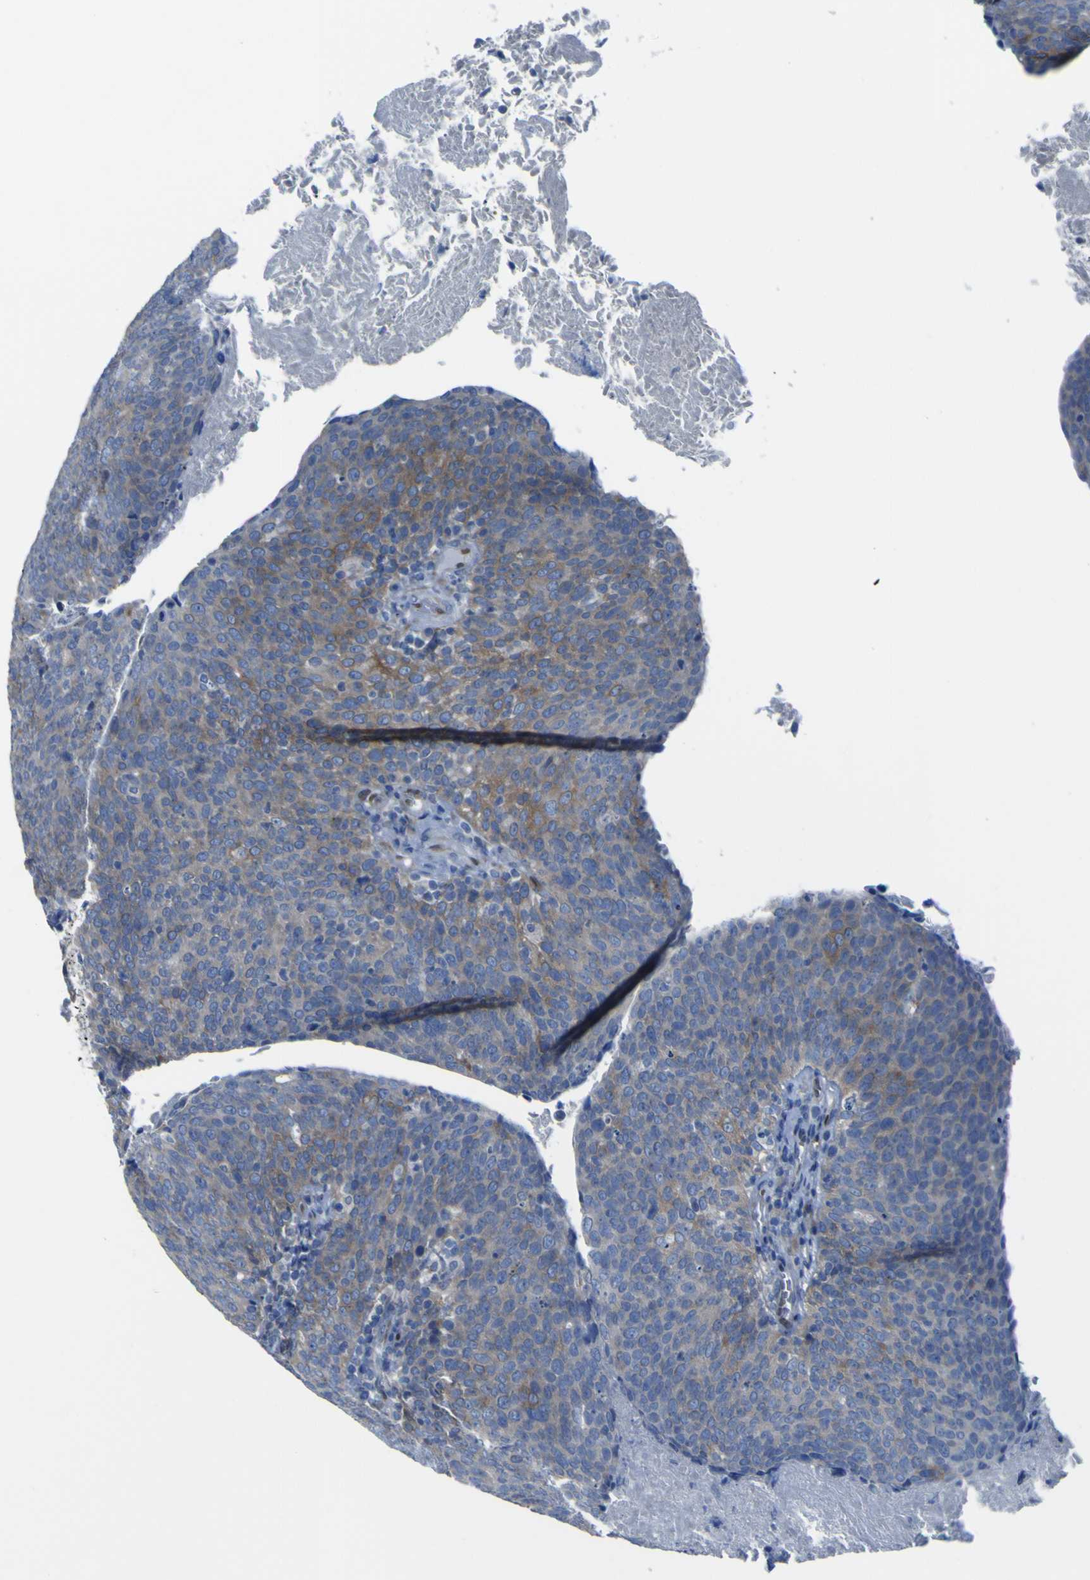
{"staining": {"intensity": "moderate", "quantity": "25%-75%", "location": "cytoplasmic/membranous"}, "tissue": "head and neck cancer", "cell_type": "Tumor cells", "image_type": "cancer", "snomed": [{"axis": "morphology", "description": "Squamous cell carcinoma, NOS"}, {"axis": "morphology", "description": "Squamous cell carcinoma, metastatic, NOS"}, {"axis": "topography", "description": "Lymph node"}, {"axis": "topography", "description": "Head-Neck"}], "caption": "Immunohistochemistry (IHC) of head and neck squamous cell carcinoma exhibits medium levels of moderate cytoplasmic/membranous positivity in about 25%-75% of tumor cells.", "gene": "LRRN1", "patient": {"sex": "male", "age": 62}}